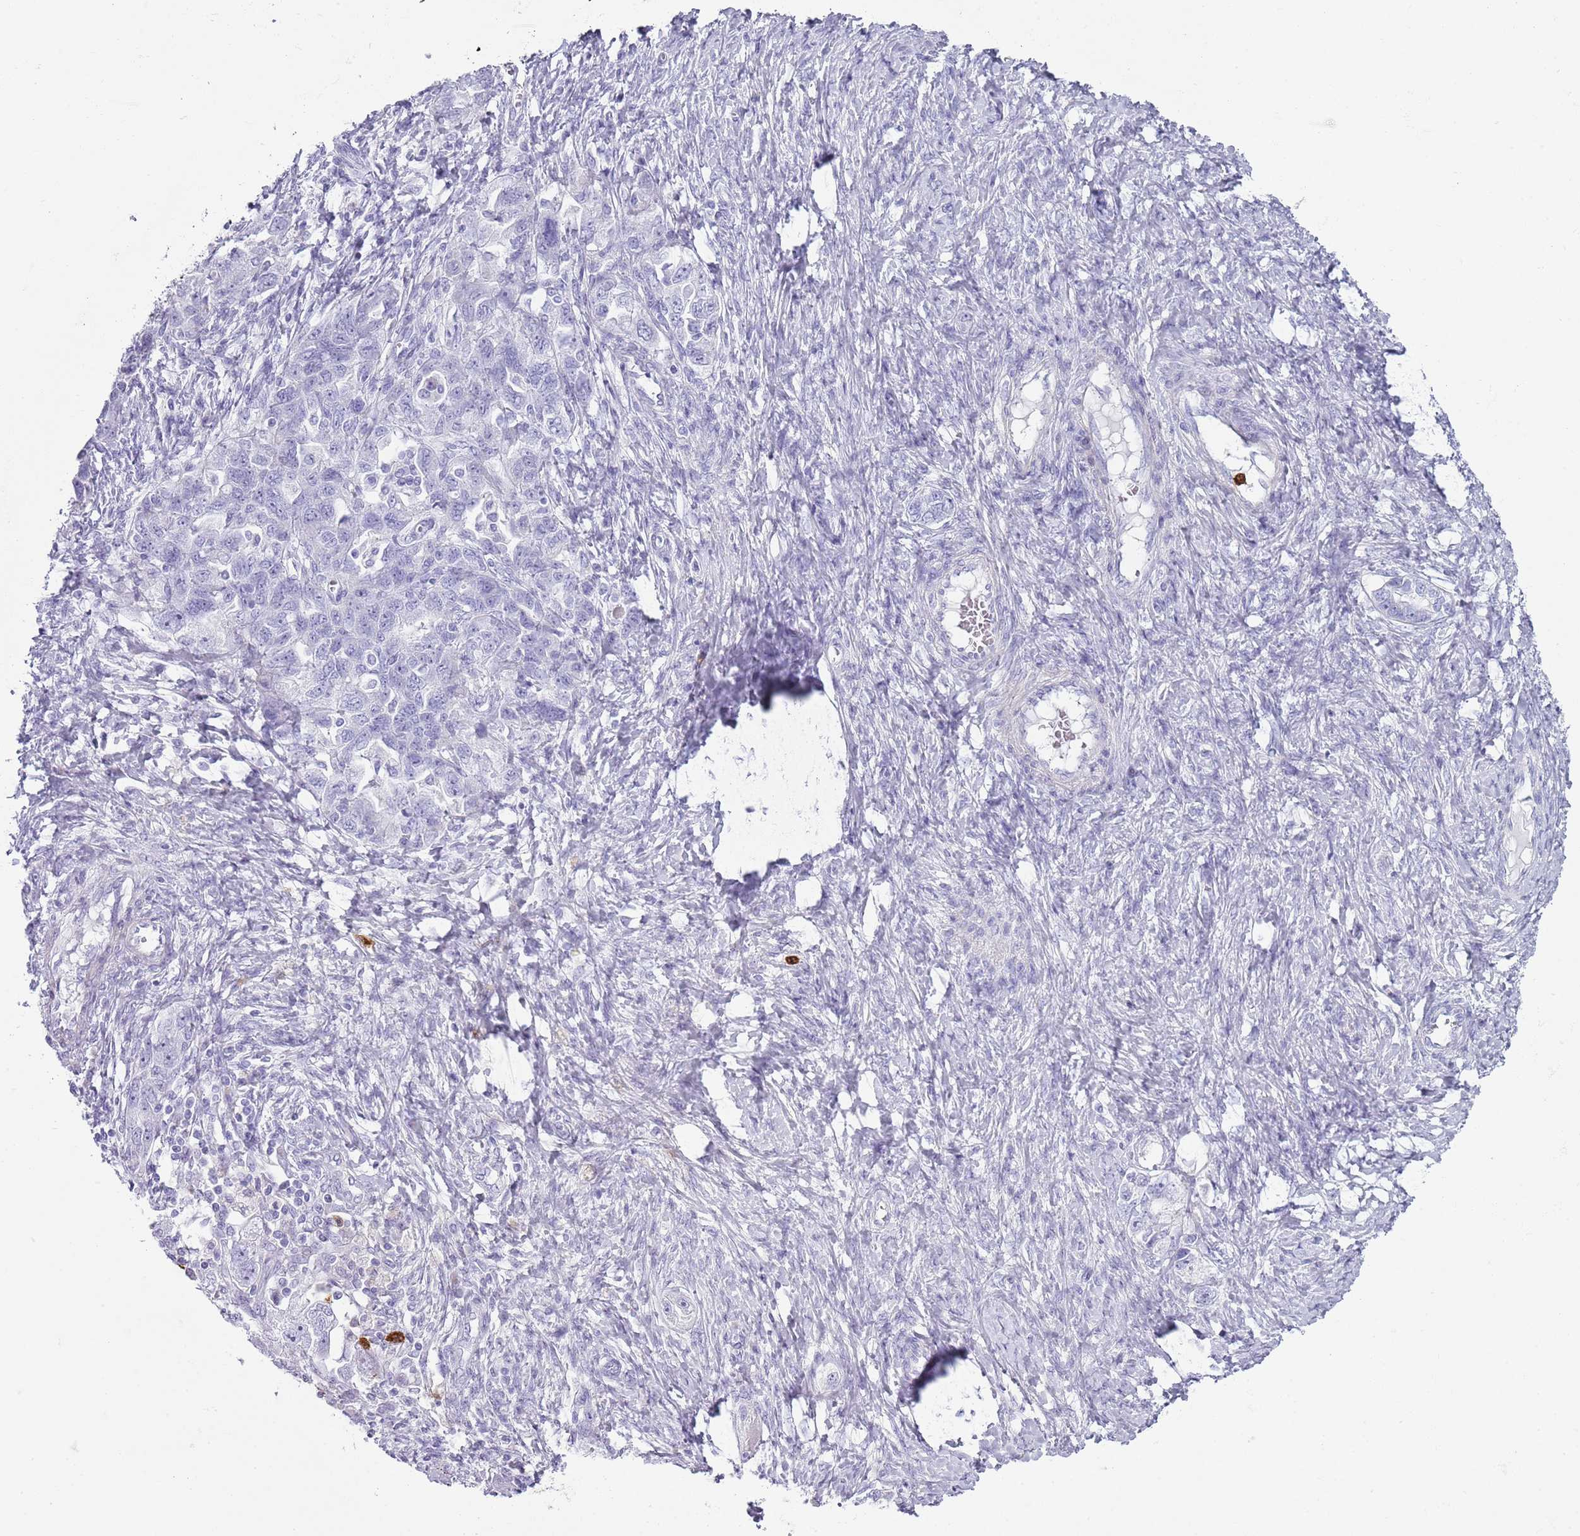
{"staining": {"intensity": "negative", "quantity": "none", "location": "none"}, "tissue": "ovarian cancer", "cell_type": "Tumor cells", "image_type": "cancer", "snomed": [{"axis": "morphology", "description": "Carcinoma, NOS"}, {"axis": "morphology", "description": "Cystadenocarcinoma, serous, NOS"}, {"axis": "topography", "description": "Ovary"}], "caption": "Ovarian cancer (carcinoma) stained for a protein using immunohistochemistry (IHC) displays no staining tumor cells.", "gene": "CD177", "patient": {"sex": "female", "age": 69}}